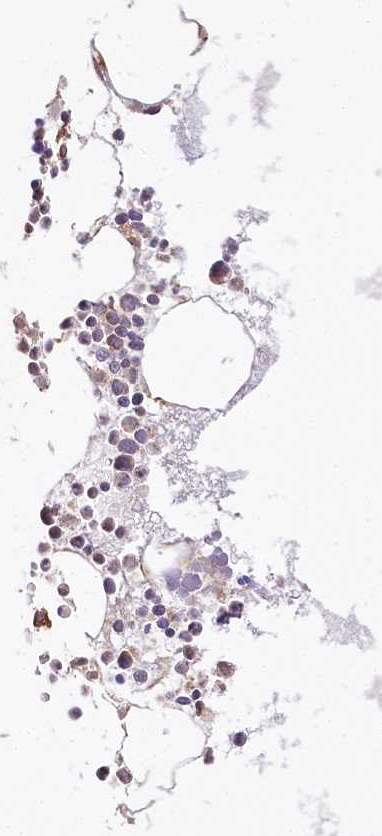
{"staining": {"intensity": "moderate", "quantity": "<25%", "location": "cytoplasmic/membranous"}, "tissue": "bone marrow", "cell_type": "Hematopoietic cells", "image_type": "normal", "snomed": [{"axis": "morphology", "description": "Normal tissue, NOS"}, {"axis": "topography", "description": "Bone marrow"}], "caption": "A low amount of moderate cytoplasmic/membranous expression is appreciated in approximately <25% of hematopoietic cells in benign bone marrow. Nuclei are stained in blue.", "gene": "CNPY2", "patient": {"sex": "female", "age": 78}}